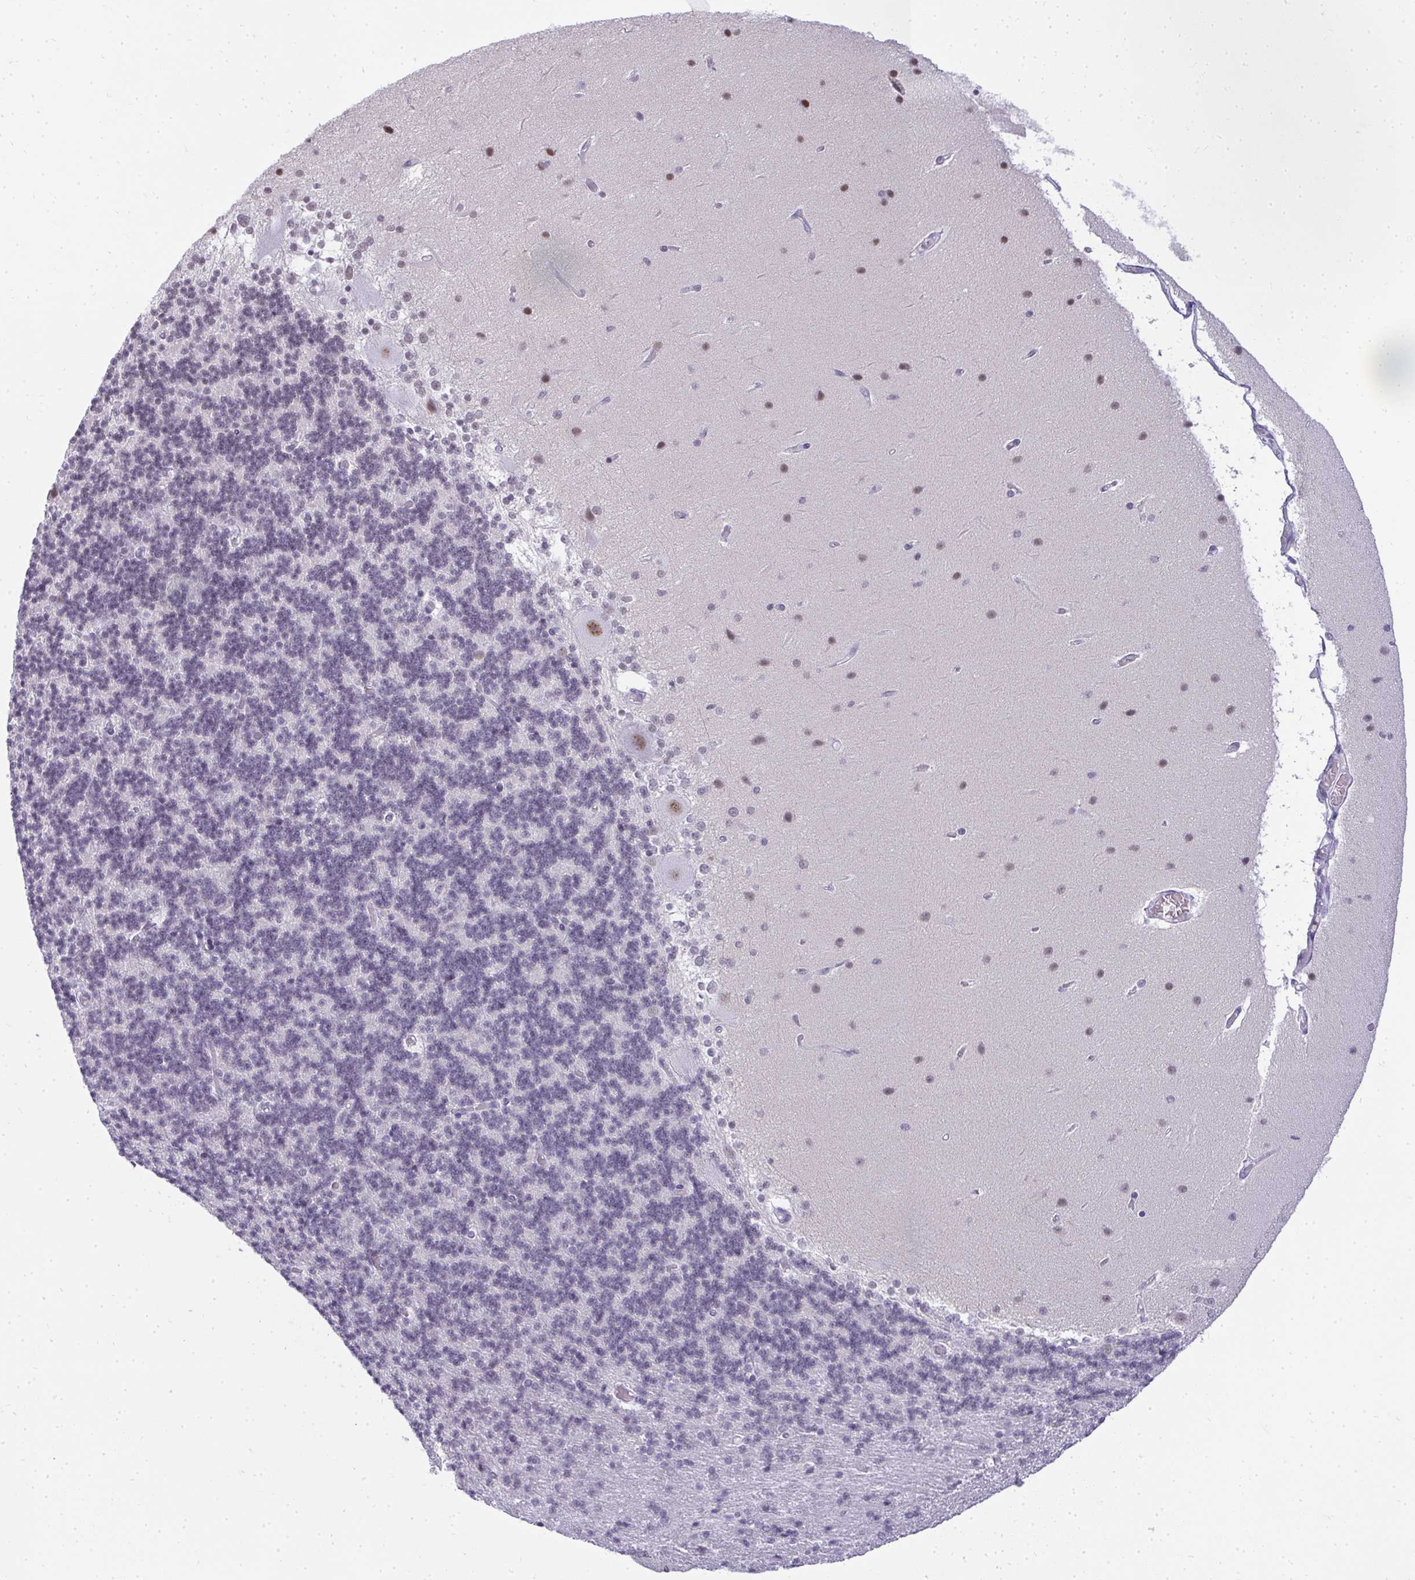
{"staining": {"intensity": "weak", "quantity": "<25%", "location": "nuclear"}, "tissue": "cerebellum", "cell_type": "Cells in granular layer", "image_type": "normal", "snomed": [{"axis": "morphology", "description": "Normal tissue, NOS"}, {"axis": "topography", "description": "Cerebellum"}], "caption": "Immunohistochemistry (IHC) micrograph of benign cerebellum: cerebellum stained with DAB displays no significant protein expression in cells in granular layer.", "gene": "PLA2G1B", "patient": {"sex": "female", "age": 54}}